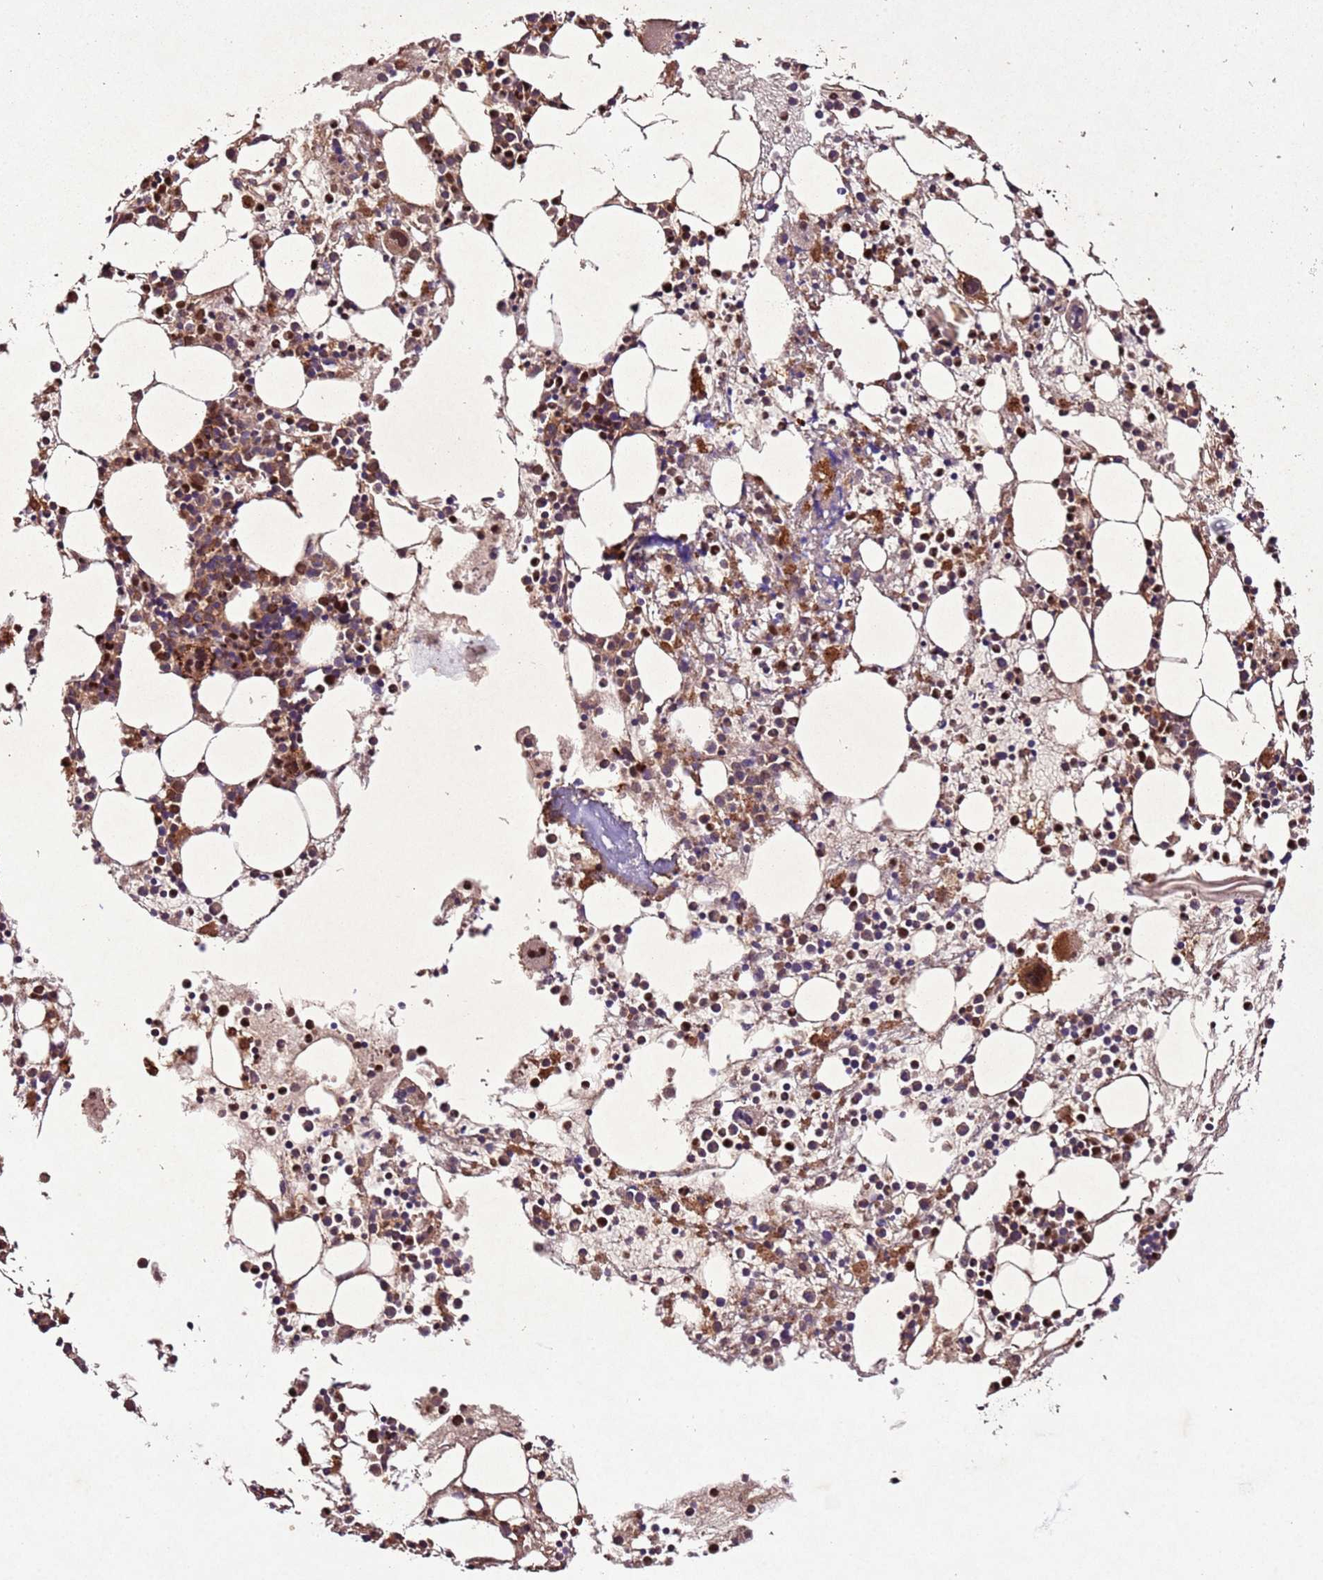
{"staining": {"intensity": "moderate", "quantity": ">75%", "location": "cytoplasmic/membranous"}, "tissue": "bone marrow", "cell_type": "Hematopoietic cells", "image_type": "normal", "snomed": [{"axis": "morphology", "description": "Normal tissue, NOS"}, {"axis": "topography", "description": "Bone marrow"}], "caption": "Moderate cytoplasmic/membranous staining is identified in approximately >75% of hematopoietic cells in normal bone marrow. The staining was performed using DAB (3,3'-diaminobenzidine), with brown indicating positive protein expression. Nuclei are stained blue with hematoxylin.", "gene": "PTMA", "patient": {"sex": "male", "age": 22}}